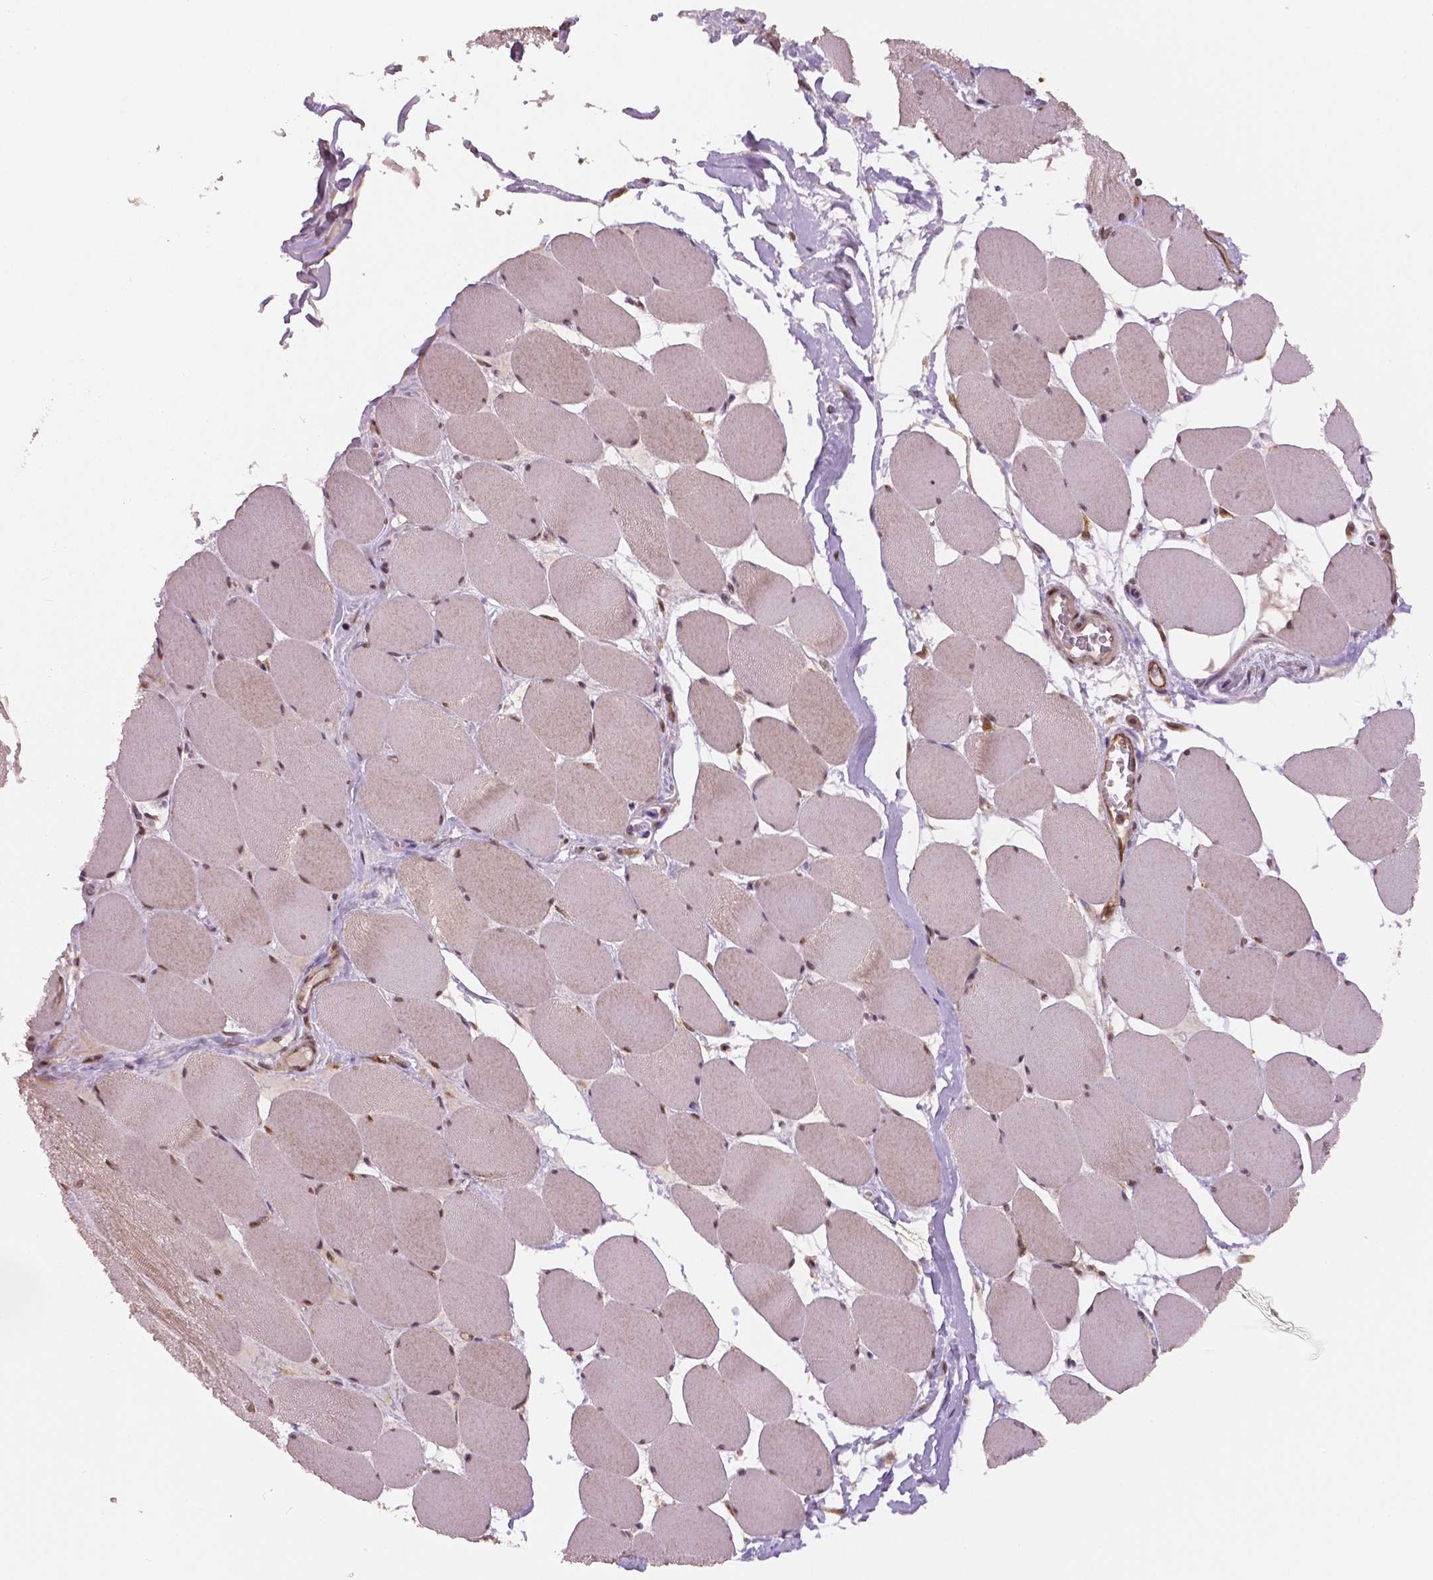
{"staining": {"intensity": "moderate", "quantity": ">75%", "location": "cytoplasmic/membranous,nuclear"}, "tissue": "skeletal muscle", "cell_type": "Myocytes", "image_type": "normal", "snomed": [{"axis": "morphology", "description": "Normal tissue, NOS"}, {"axis": "topography", "description": "Skeletal muscle"}], "caption": "IHC (DAB (3,3'-diaminobenzidine)) staining of normal skeletal muscle demonstrates moderate cytoplasmic/membranous,nuclear protein positivity in approximately >75% of myocytes. Using DAB (3,3'-diaminobenzidine) (brown) and hematoxylin (blue) stains, captured at high magnification using brightfield microscopy.", "gene": "STAT3", "patient": {"sex": "female", "age": 75}}